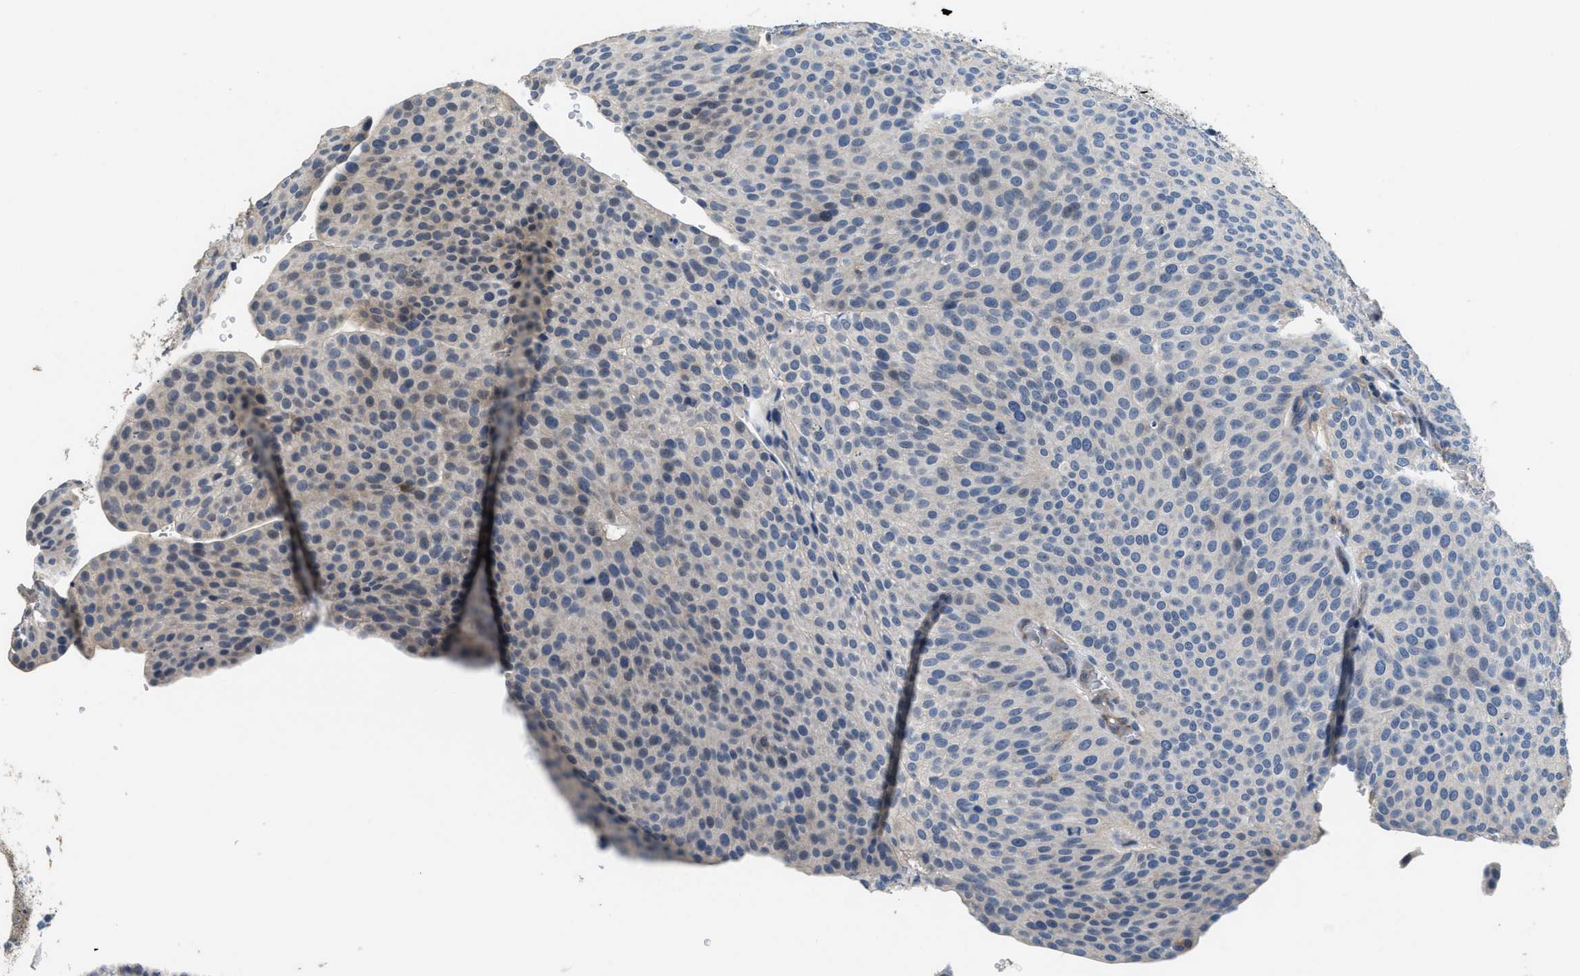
{"staining": {"intensity": "negative", "quantity": "none", "location": "none"}, "tissue": "urothelial cancer", "cell_type": "Tumor cells", "image_type": "cancer", "snomed": [{"axis": "morphology", "description": "Urothelial carcinoma, Low grade"}, {"axis": "topography", "description": "Smooth muscle"}, {"axis": "topography", "description": "Urinary bladder"}], "caption": "Immunohistochemistry micrograph of human urothelial carcinoma (low-grade) stained for a protein (brown), which demonstrates no staining in tumor cells.", "gene": "DGKE", "patient": {"sex": "male", "age": 60}}